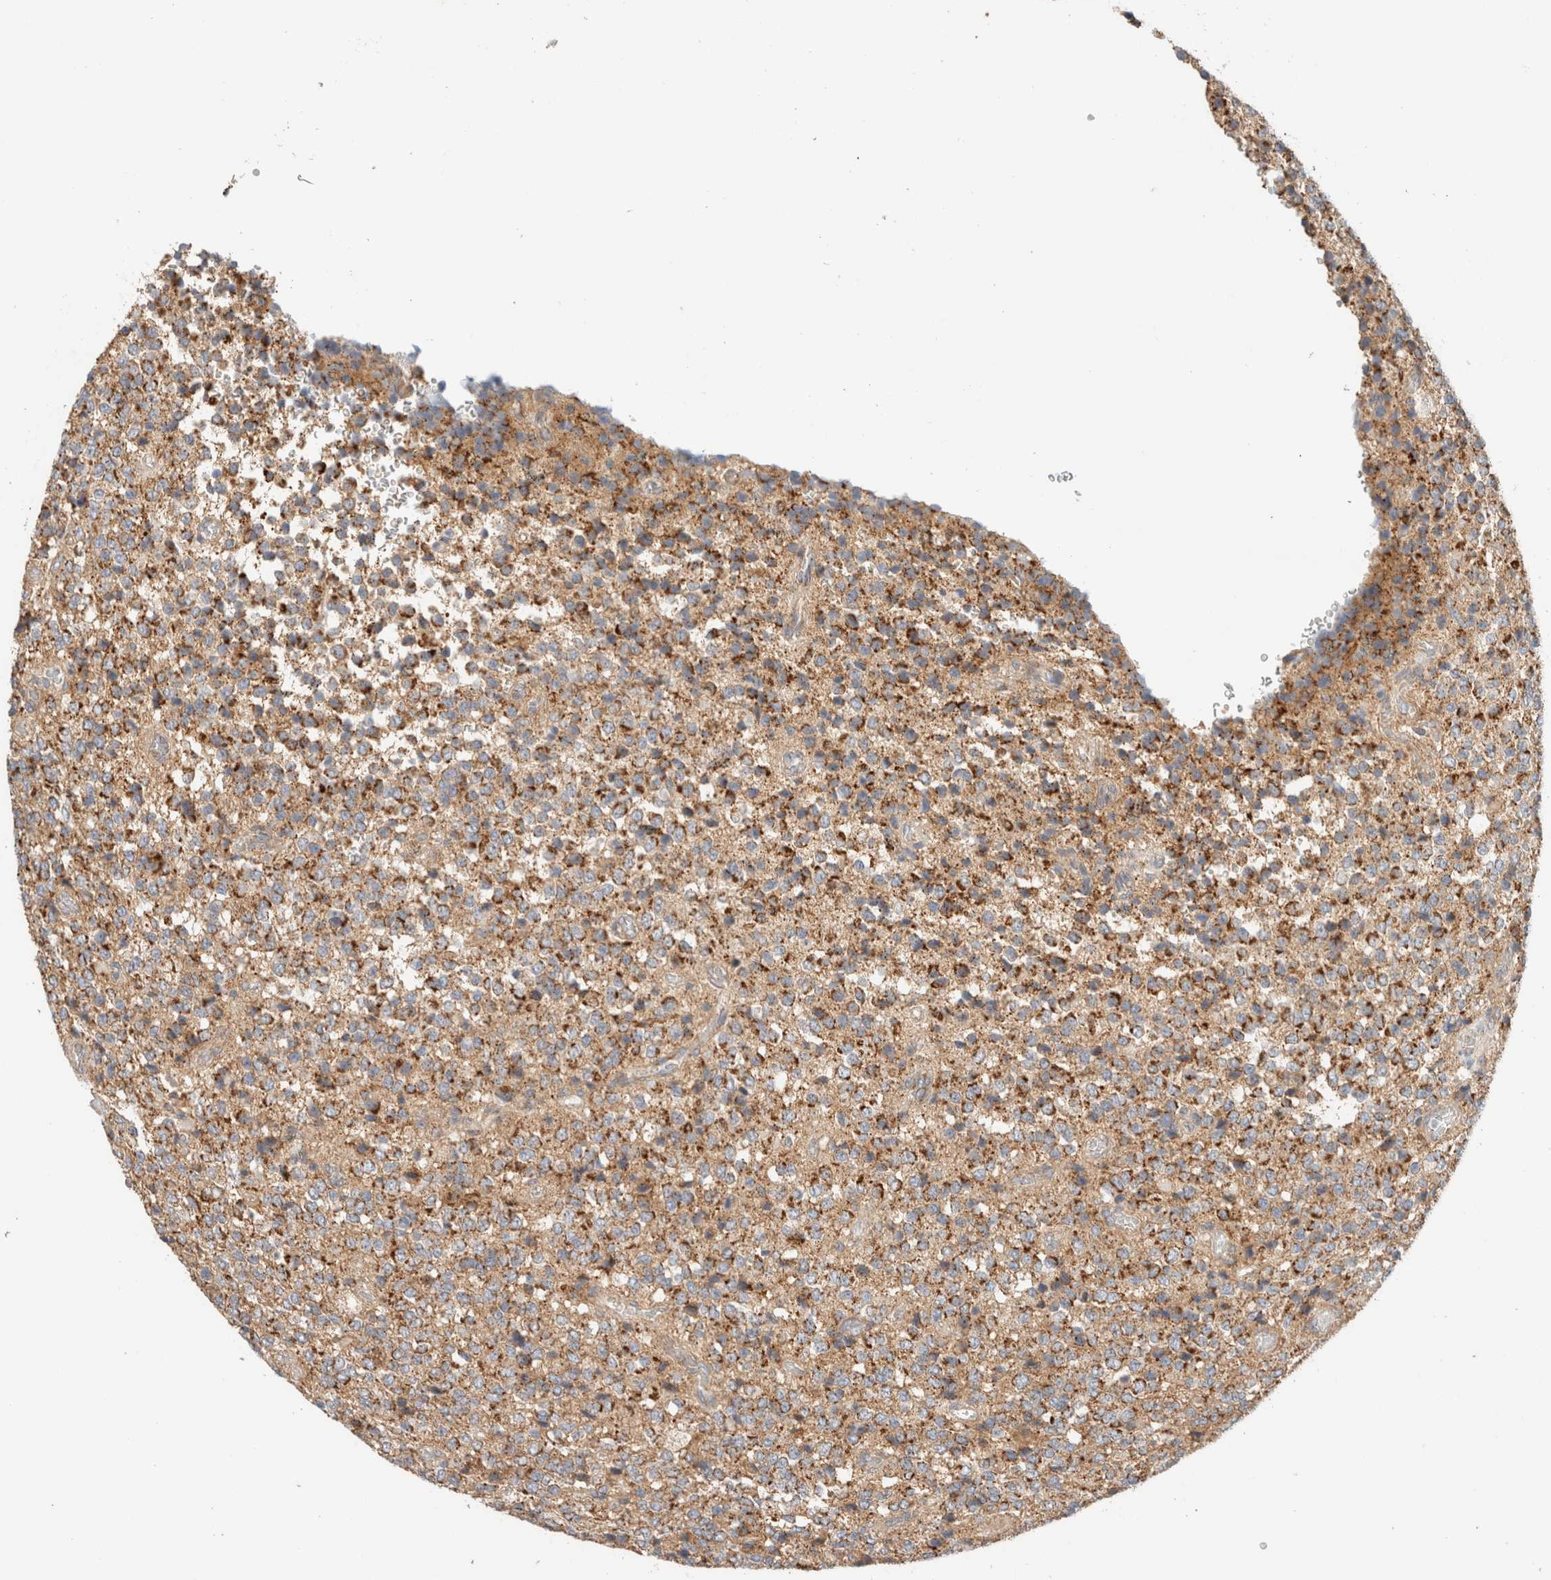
{"staining": {"intensity": "strong", "quantity": "25%-75%", "location": "cytoplasmic/membranous"}, "tissue": "glioma", "cell_type": "Tumor cells", "image_type": "cancer", "snomed": [{"axis": "morphology", "description": "Glioma, malignant, High grade"}, {"axis": "topography", "description": "pancreas cauda"}], "caption": "Protein expression analysis of human glioma reveals strong cytoplasmic/membranous staining in about 25%-75% of tumor cells. The protein is shown in brown color, while the nuclei are stained blue.", "gene": "MRM3", "patient": {"sex": "male", "age": 60}}